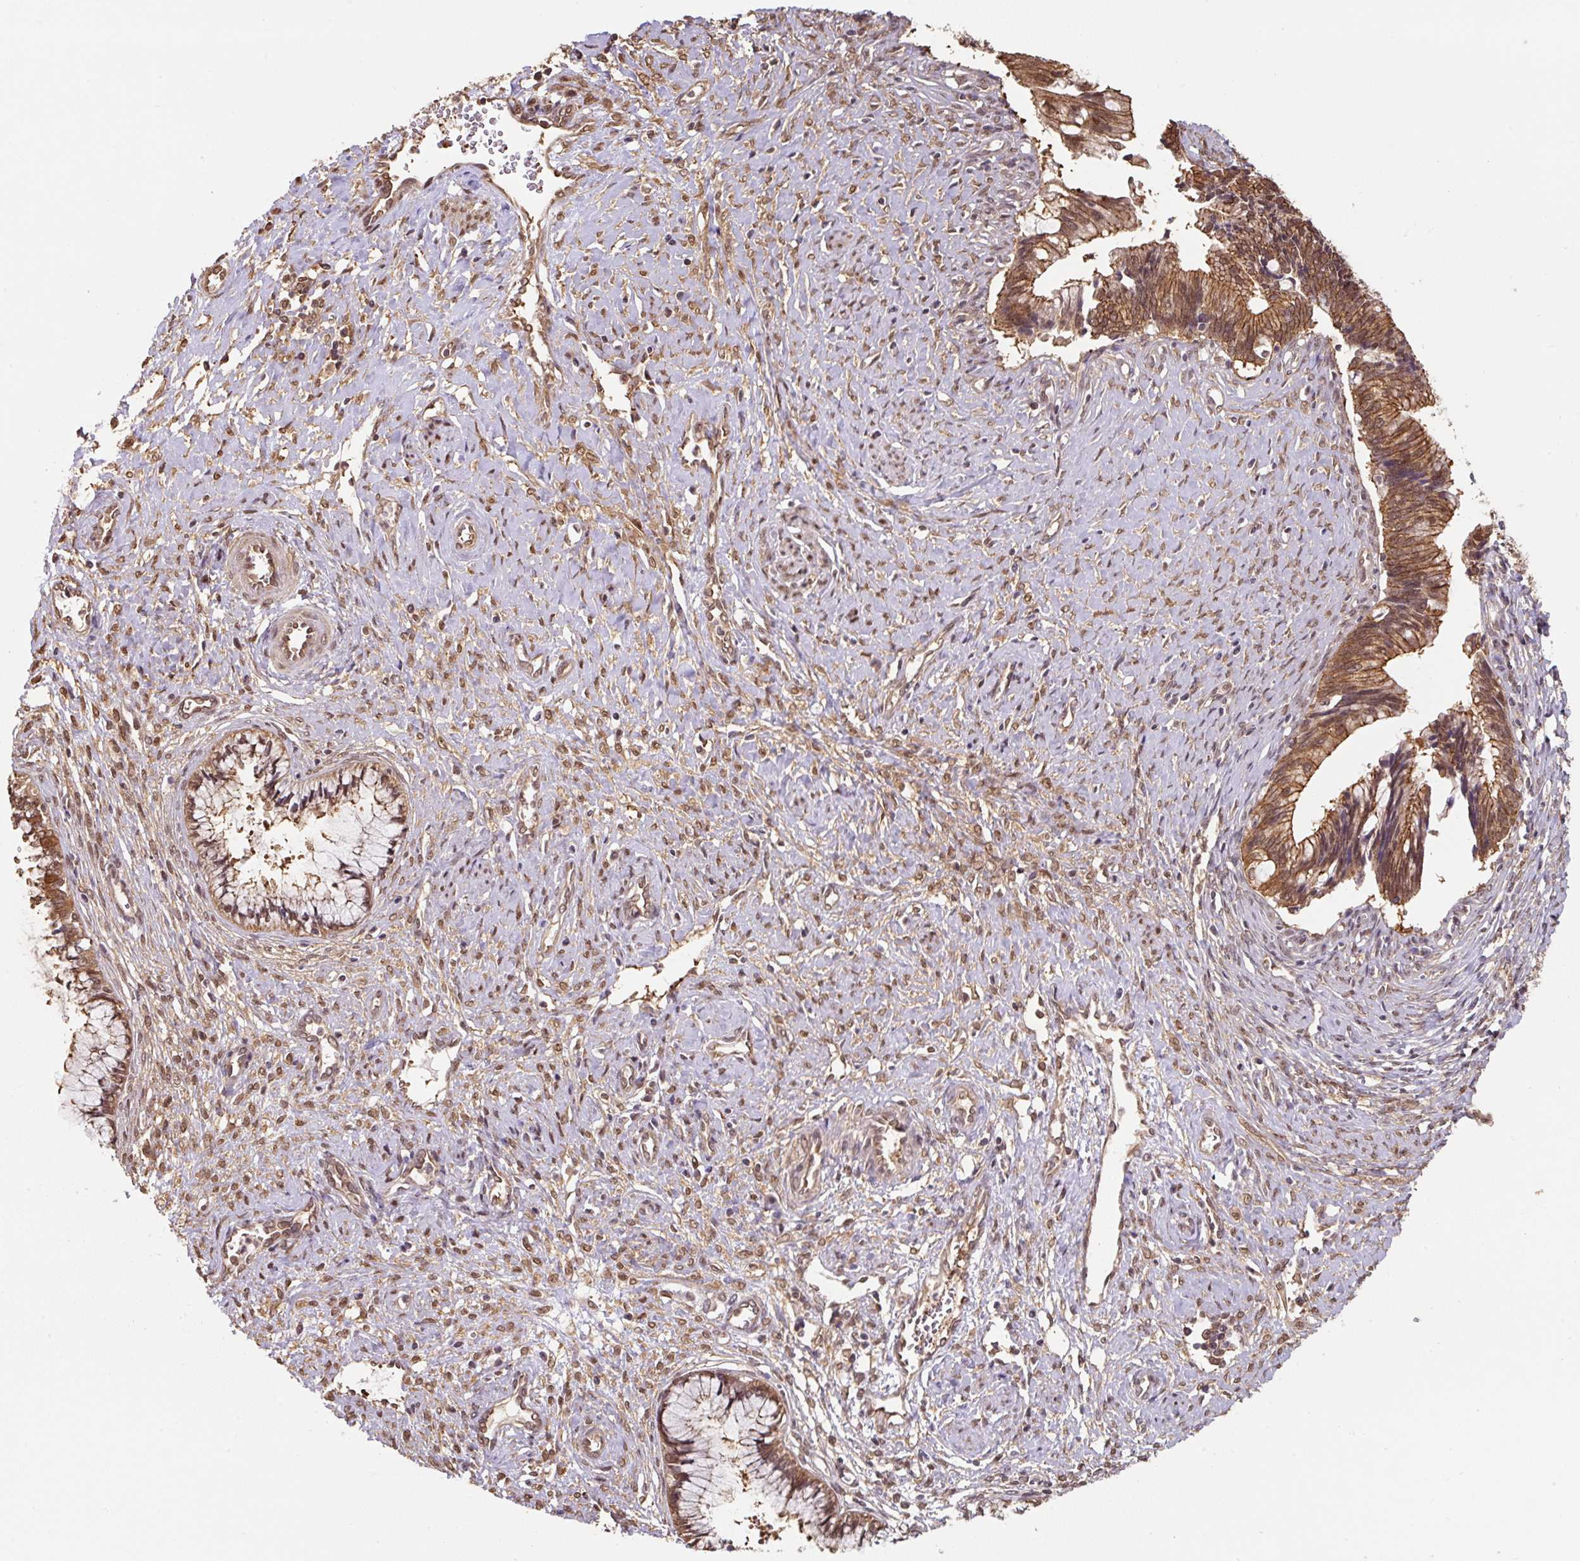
{"staining": {"intensity": "moderate", "quantity": ">75%", "location": "cytoplasmic/membranous,nuclear"}, "tissue": "cervical cancer", "cell_type": "Tumor cells", "image_type": "cancer", "snomed": [{"axis": "morphology", "description": "Adenocarcinoma, NOS"}, {"axis": "topography", "description": "Cervix"}], "caption": "Protein staining of adenocarcinoma (cervical) tissue demonstrates moderate cytoplasmic/membranous and nuclear staining in about >75% of tumor cells. (DAB = brown stain, brightfield microscopy at high magnification).", "gene": "ST13", "patient": {"sex": "female", "age": 44}}